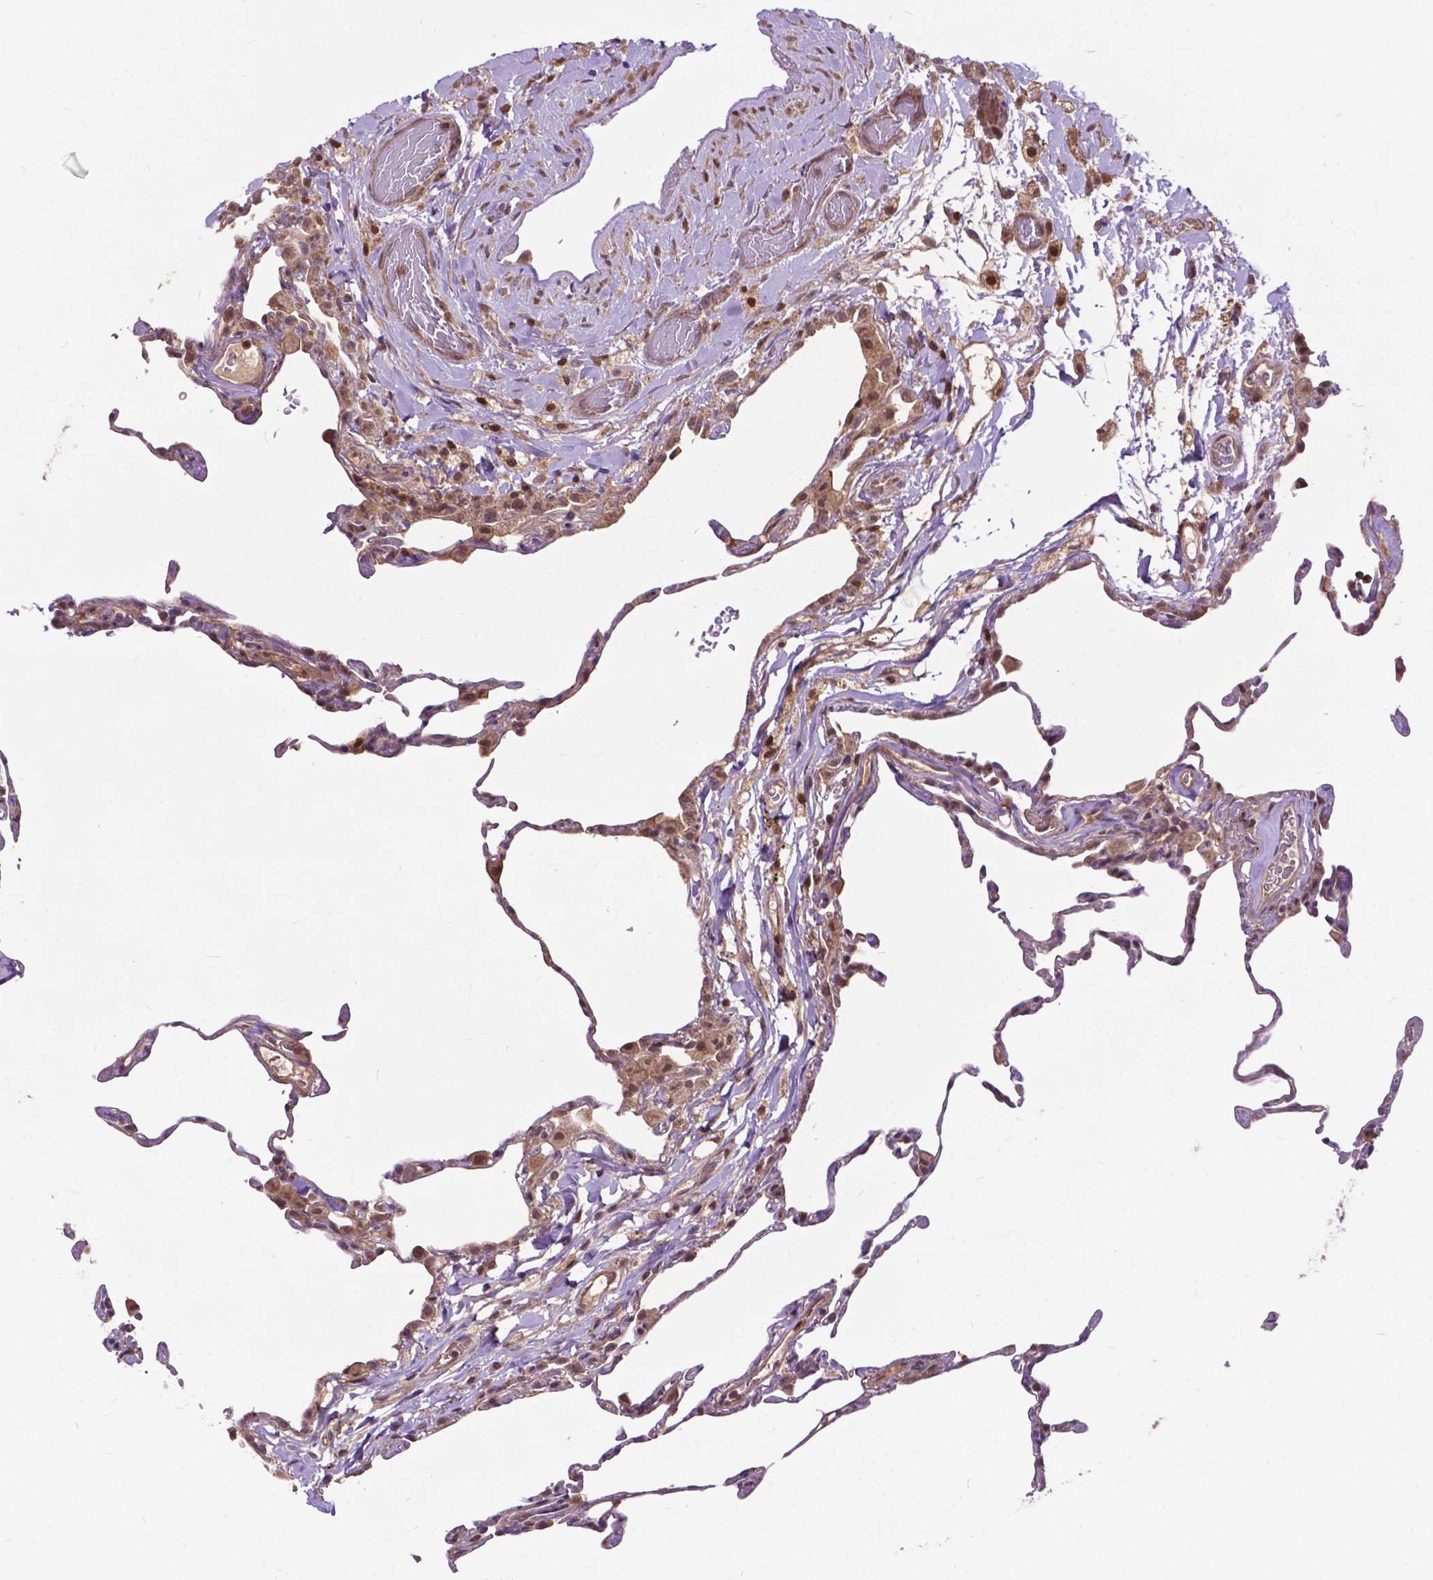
{"staining": {"intensity": "moderate", "quantity": ">75%", "location": "cytoplasmic/membranous"}, "tissue": "lung", "cell_type": "Alveolar cells", "image_type": "normal", "snomed": [{"axis": "morphology", "description": "Normal tissue, NOS"}, {"axis": "topography", "description": "Lung"}], "caption": "Lung was stained to show a protein in brown. There is medium levels of moderate cytoplasmic/membranous positivity in approximately >75% of alveolar cells. (IHC, brightfield microscopy, high magnification).", "gene": "CHMP4A", "patient": {"sex": "female", "age": 57}}